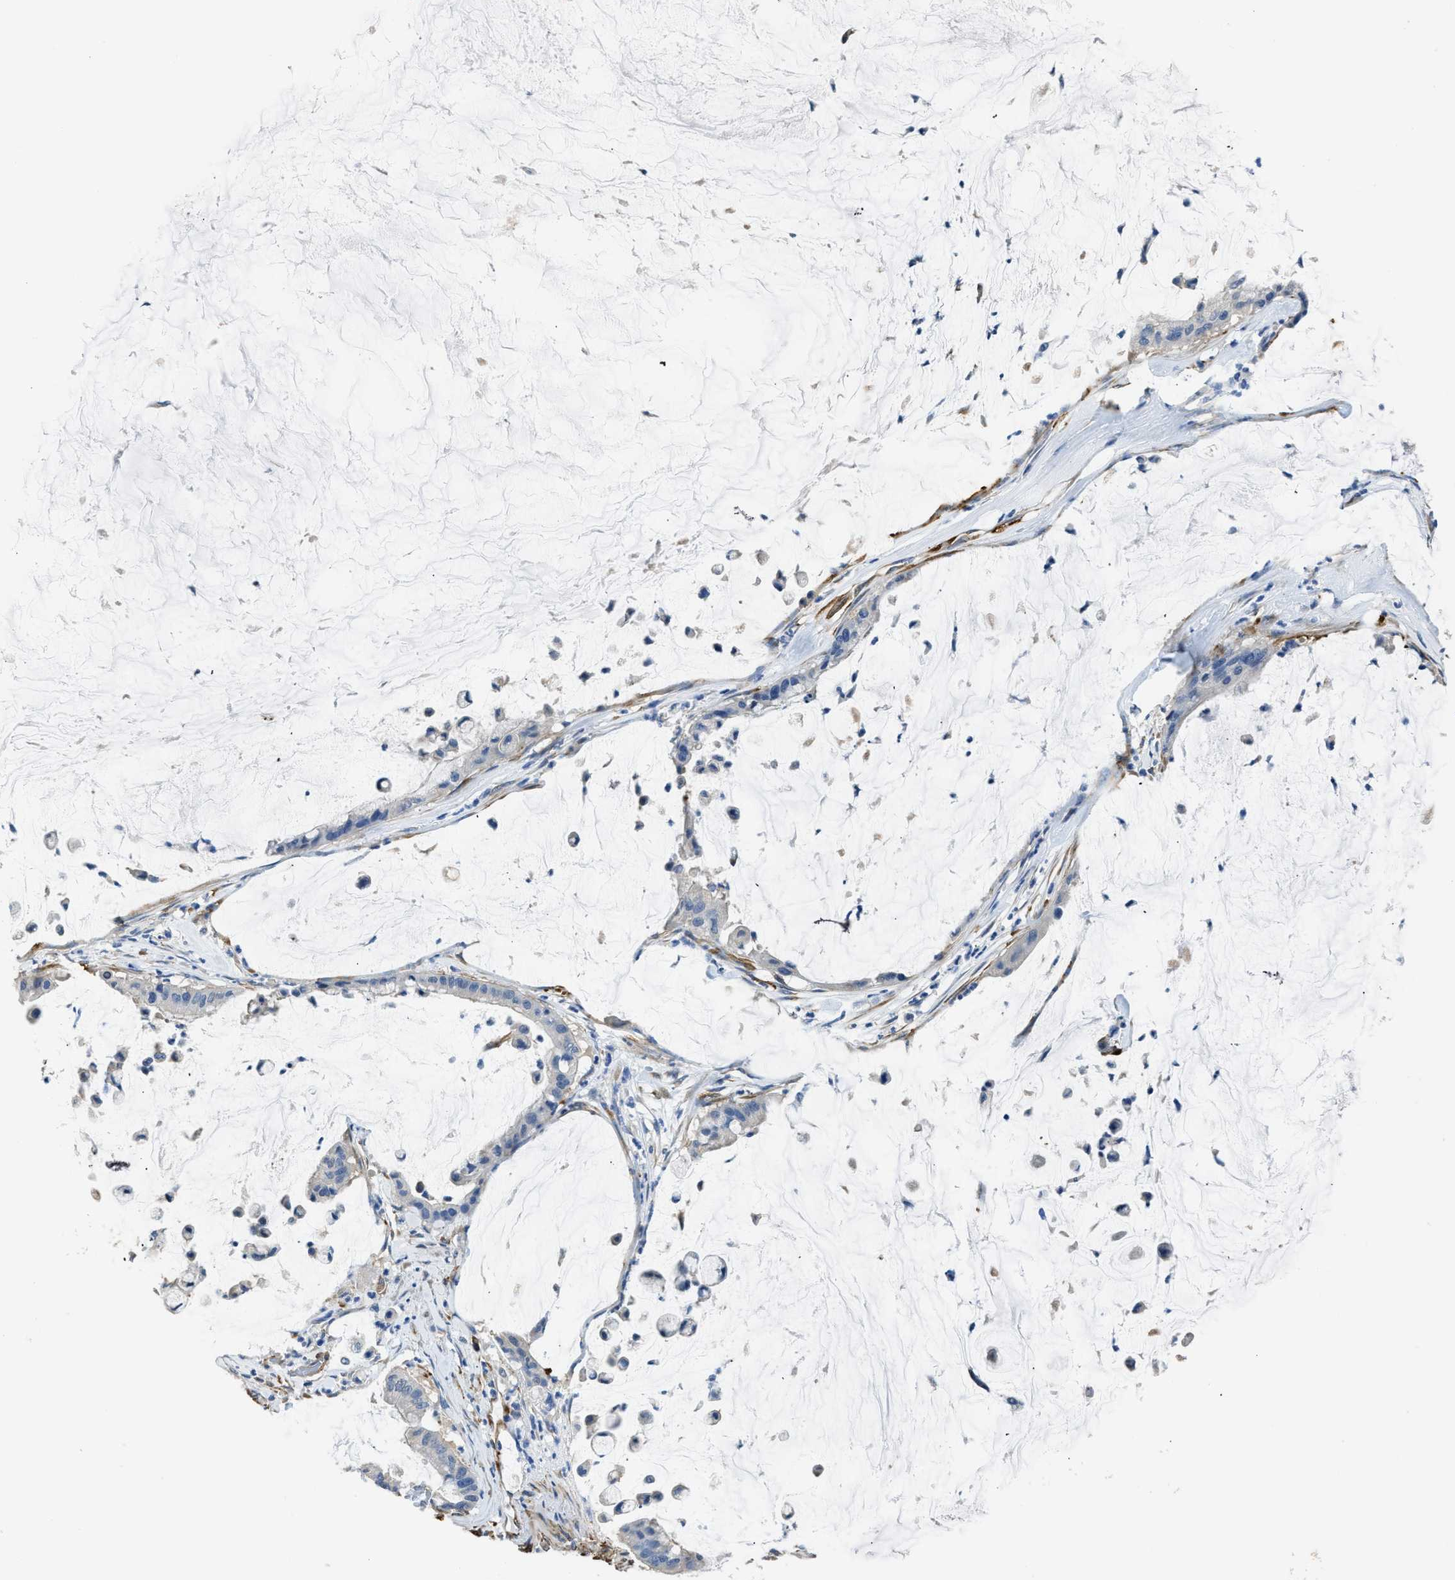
{"staining": {"intensity": "negative", "quantity": "none", "location": "none"}, "tissue": "pancreatic cancer", "cell_type": "Tumor cells", "image_type": "cancer", "snomed": [{"axis": "morphology", "description": "Adenocarcinoma, NOS"}, {"axis": "topography", "description": "Pancreas"}], "caption": "The photomicrograph exhibits no significant staining in tumor cells of pancreatic adenocarcinoma. (Stains: DAB immunohistochemistry (IHC) with hematoxylin counter stain, Microscopy: brightfield microscopy at high magnification).", "gene": "ZSWIM5", "patient": {"sex": "male", "age": 41}}